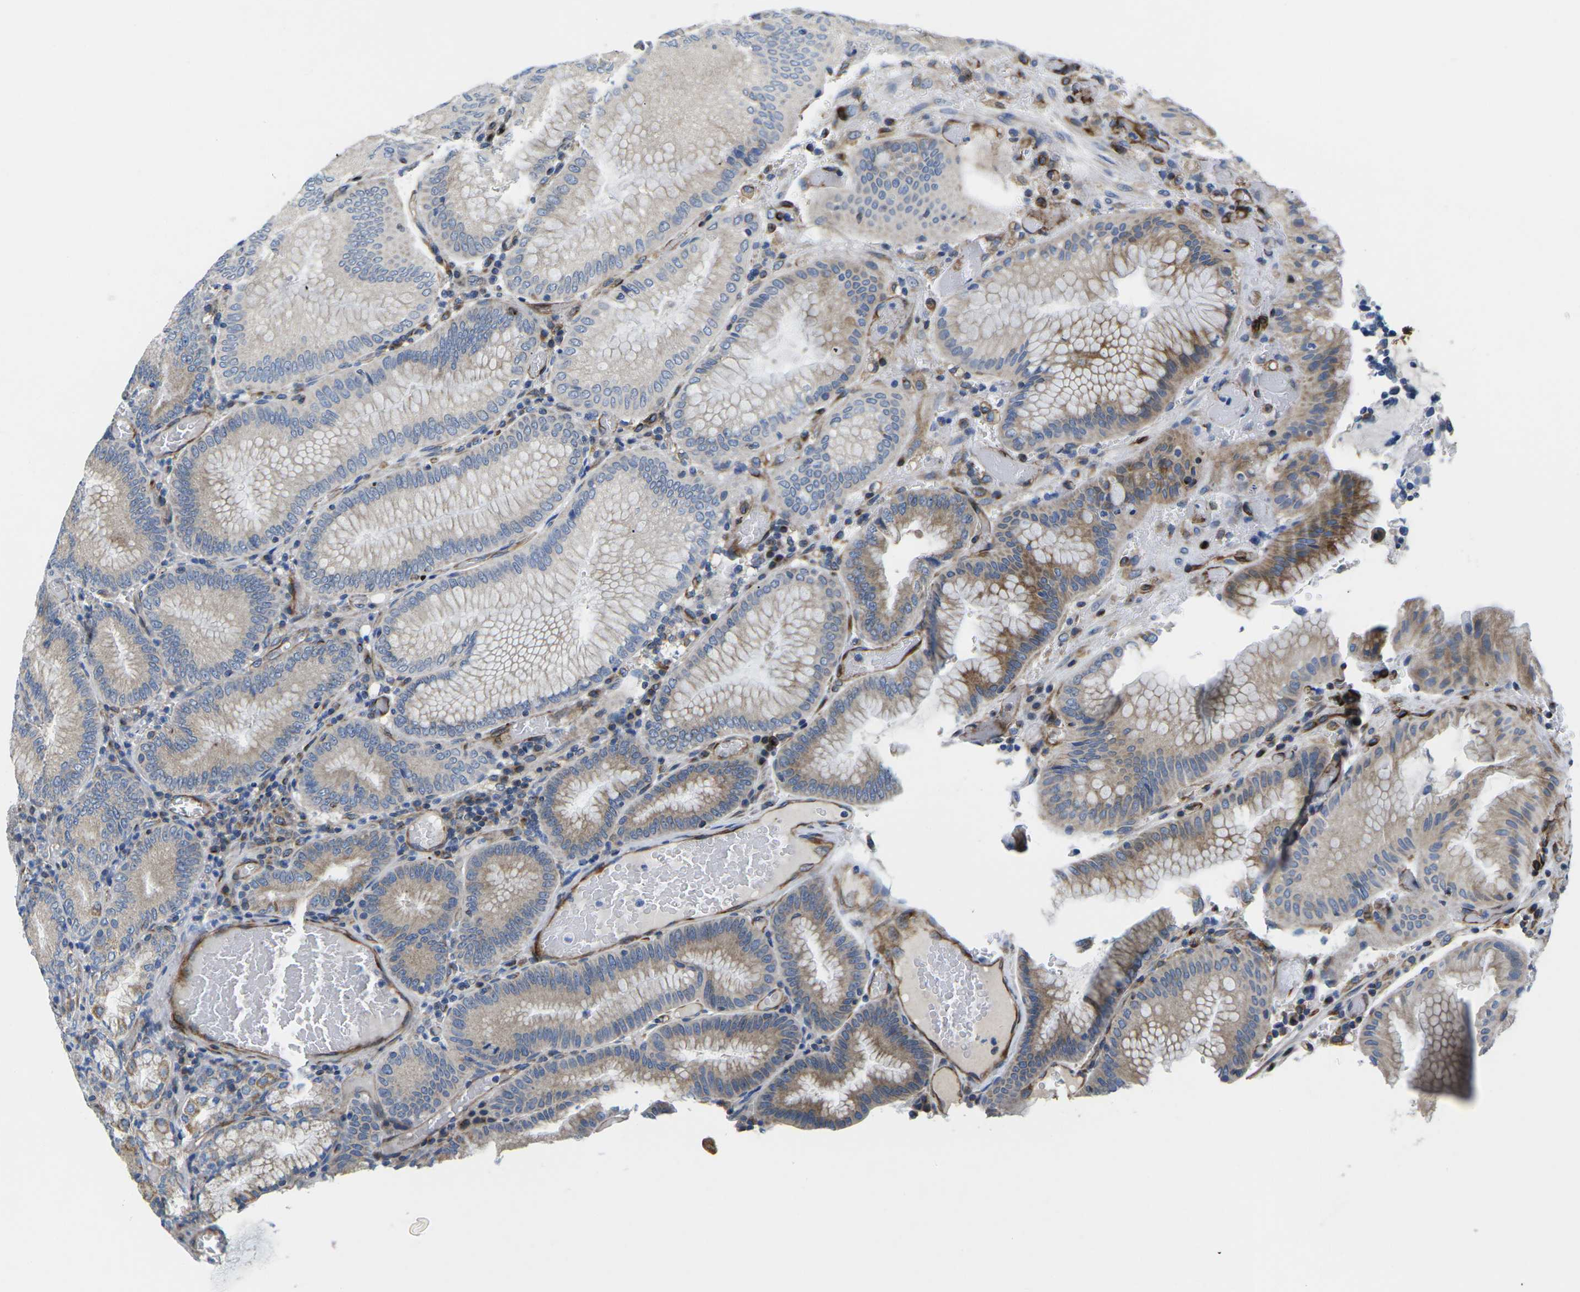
{"staining": {"intensity": "moderate", "quantity": ">75%", "location": "cytoplasmic/membranous"}, "tissue": "stomach", "cell_type": "Glandular cells", "image_type": "normal", "snomed": [{"axis": "morphology", "description": "Normal tissue, NOS"}, {"axis": "morphology", "description": "Carcinoid, malignant, NOS"}, {"axis": "topography", "description": "Stomach, upper"}], "caption": "Approximately >75% of glandular cells in unremarkable human stomach display moderate cytoplasmic/membranous protein staining as visualized by brown immunohistochemical staining.", "gene": "TMEFF2", "patient": {"sex": "male", "age": 39}}